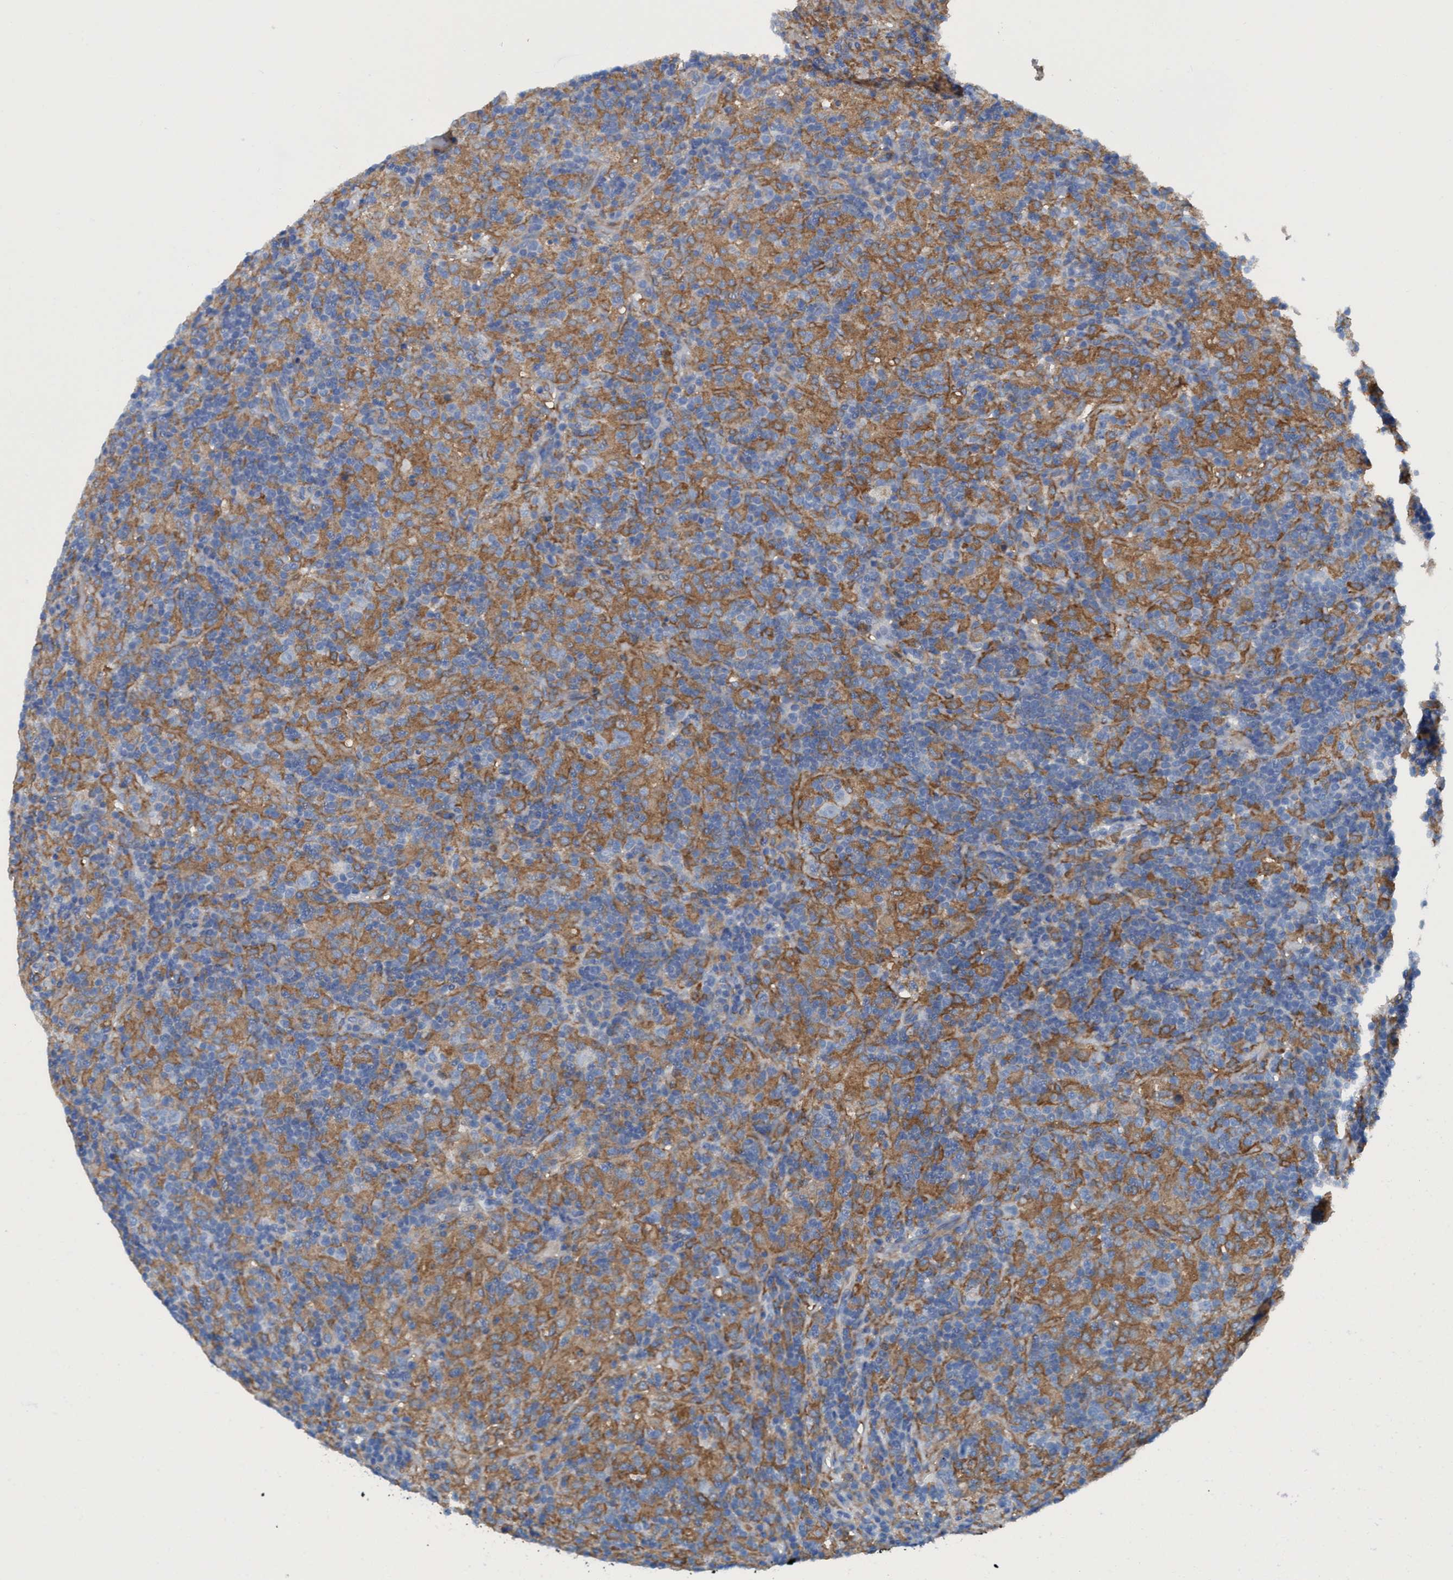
{"staining": {"intensity": "negative", "quantity": "none", "location": "none"}, "tissue": "lymphoma", "cell_type": "Tumor cells", "image_type": "cancer", "snomed": [{"axis": "morphology", "description": "Hodgkin's disease, NOS"}, {"axis": "topography", "description": "Lymph node"}], "caption": "This is a image of immunohistochemistry (IHC) staining of lymphoma, which shows no staining in tumor cells.", "gene": "DNAI1", "patient": {"sex": "male", "age": 70}}